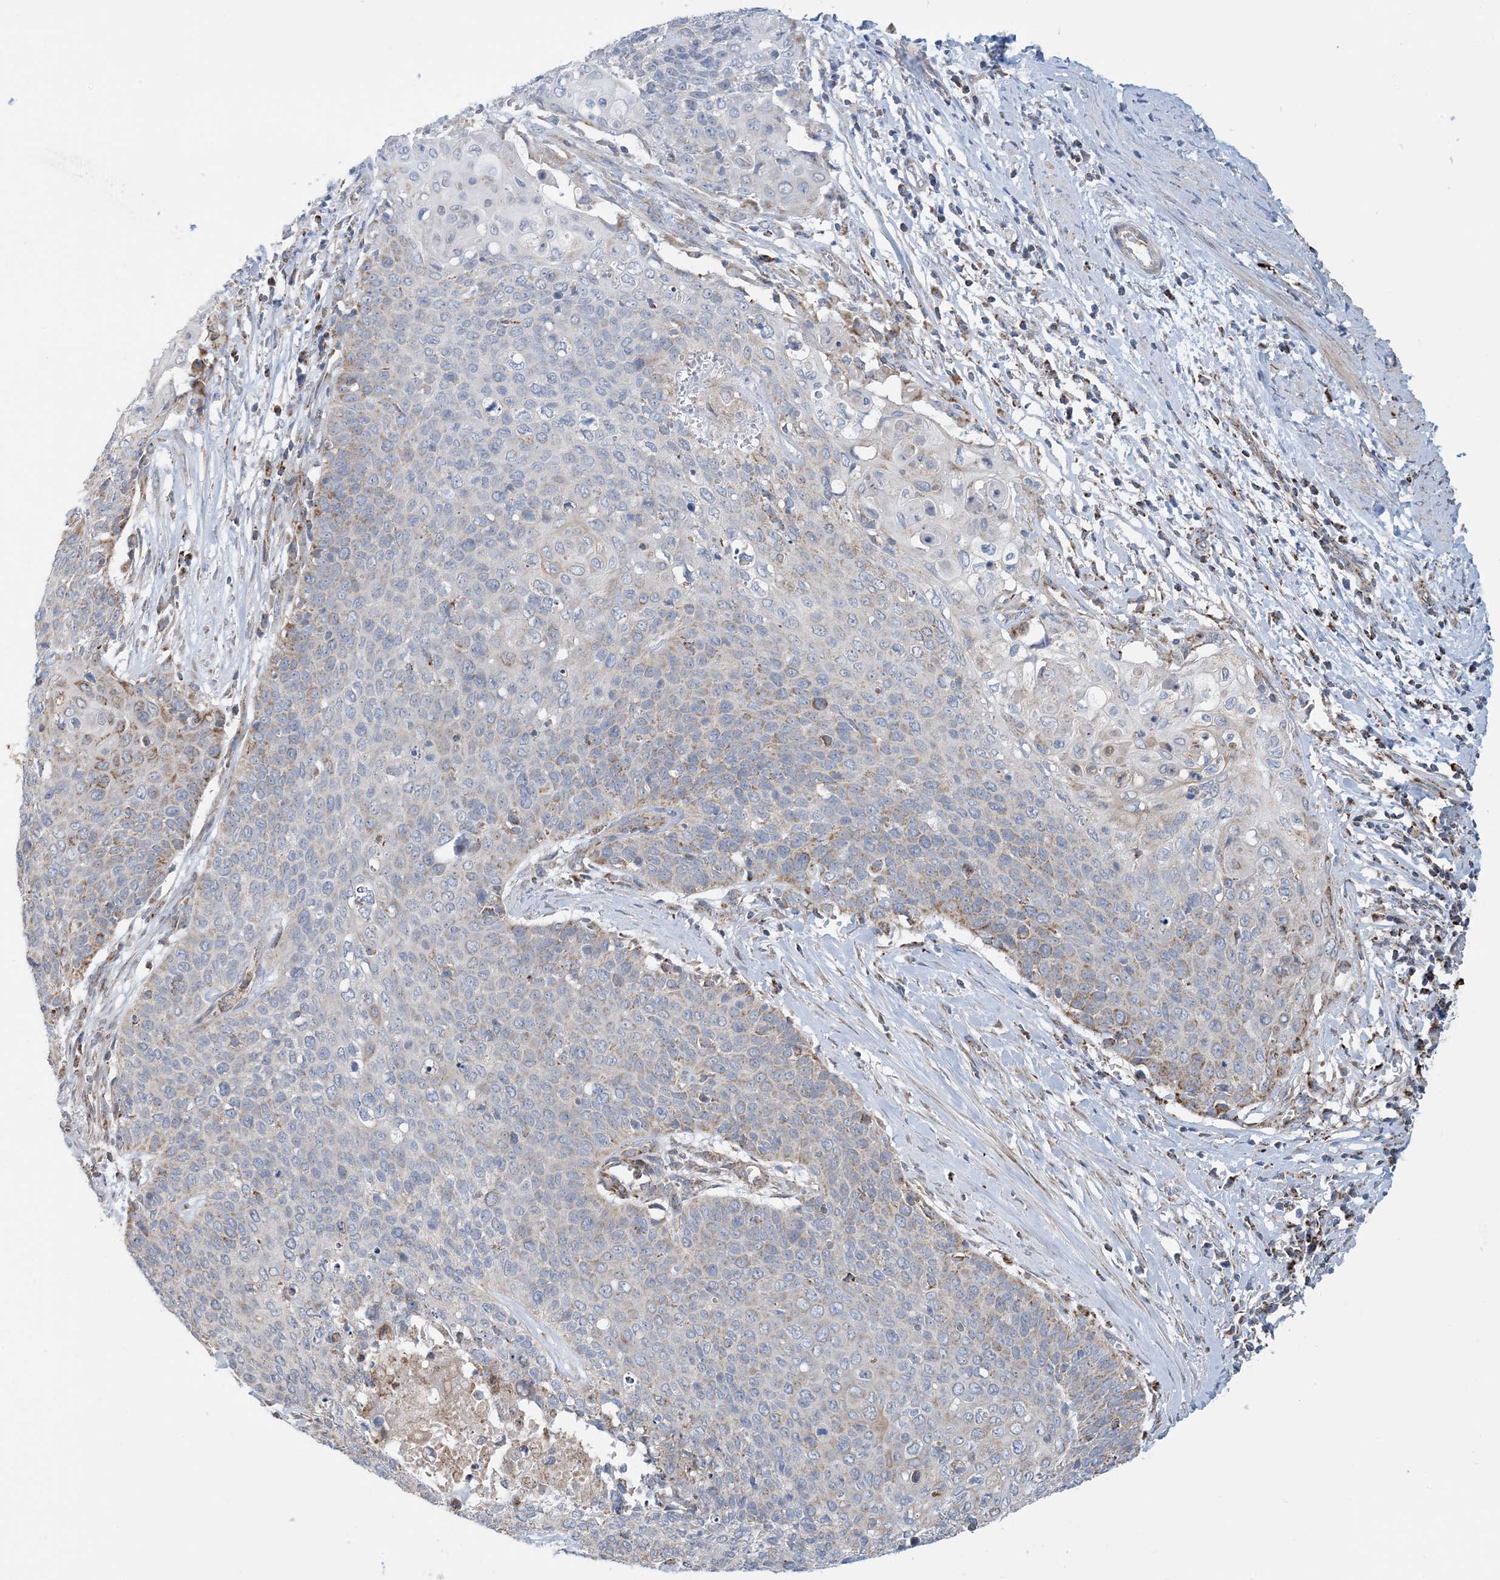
{"staining": {"intensity": "moderate", "quantity": "<25%", "location": "cytoplasmic/membranous"}, "tissue": "cervical cancer", "cell_type": "Tumor cells", "image_type": "cancer", "snomed": [{"axis": "morphology", "description": "Squamous cell carcinoma, NOS"}, {"axis": "topography", "description": "Cervix"}], "caption": "Immunohistochemical staining of human cervical squamous cell carcinoma reveals low levels of moderate cytoplasmic/membranous protein expression in approximately <25% of tumor cells.", "gene": "PCDHGA1", "patient": {"sex": "female", "age": 39}}